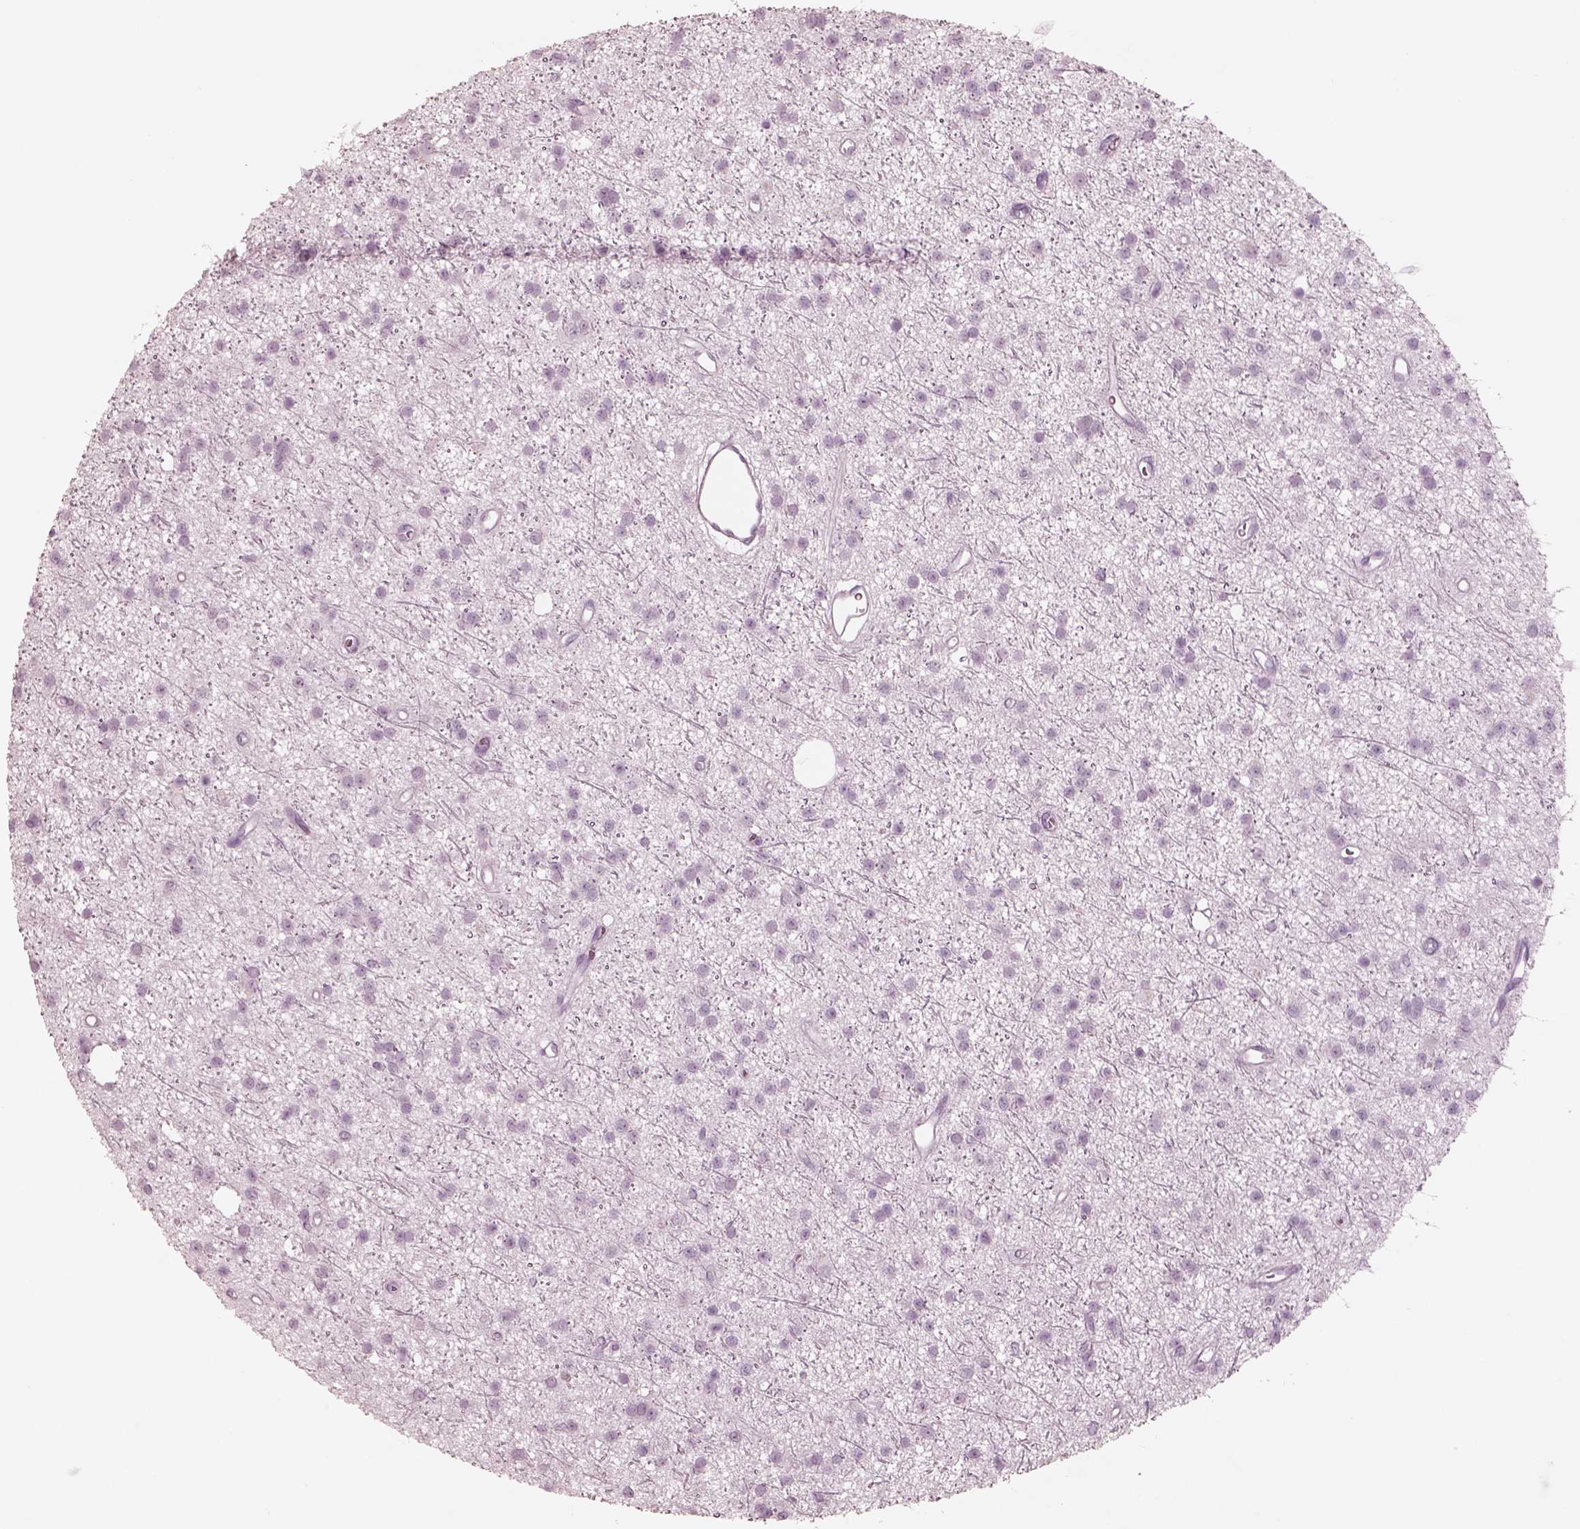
{"staining": {"intensity": "negative", "quantity": "none", "location": "none"}, "tissue": "glioma", "cell_type": "Tumor cells", "image_type": "cancer", "snomed": [{"axis": "morphology", "description": "Glioma, malignant, Low grade"}, {"axis": "topography", "description": "Brain"}], "caption": "An immunohistochemistry (IHC) histopathology image of malignant low-grade glioma is shown. There is no staining in tumor cells of malignant low-grade glioma.", "gene": "KRTAP24-1", "patient": {"sex": "male", "age": 27}}